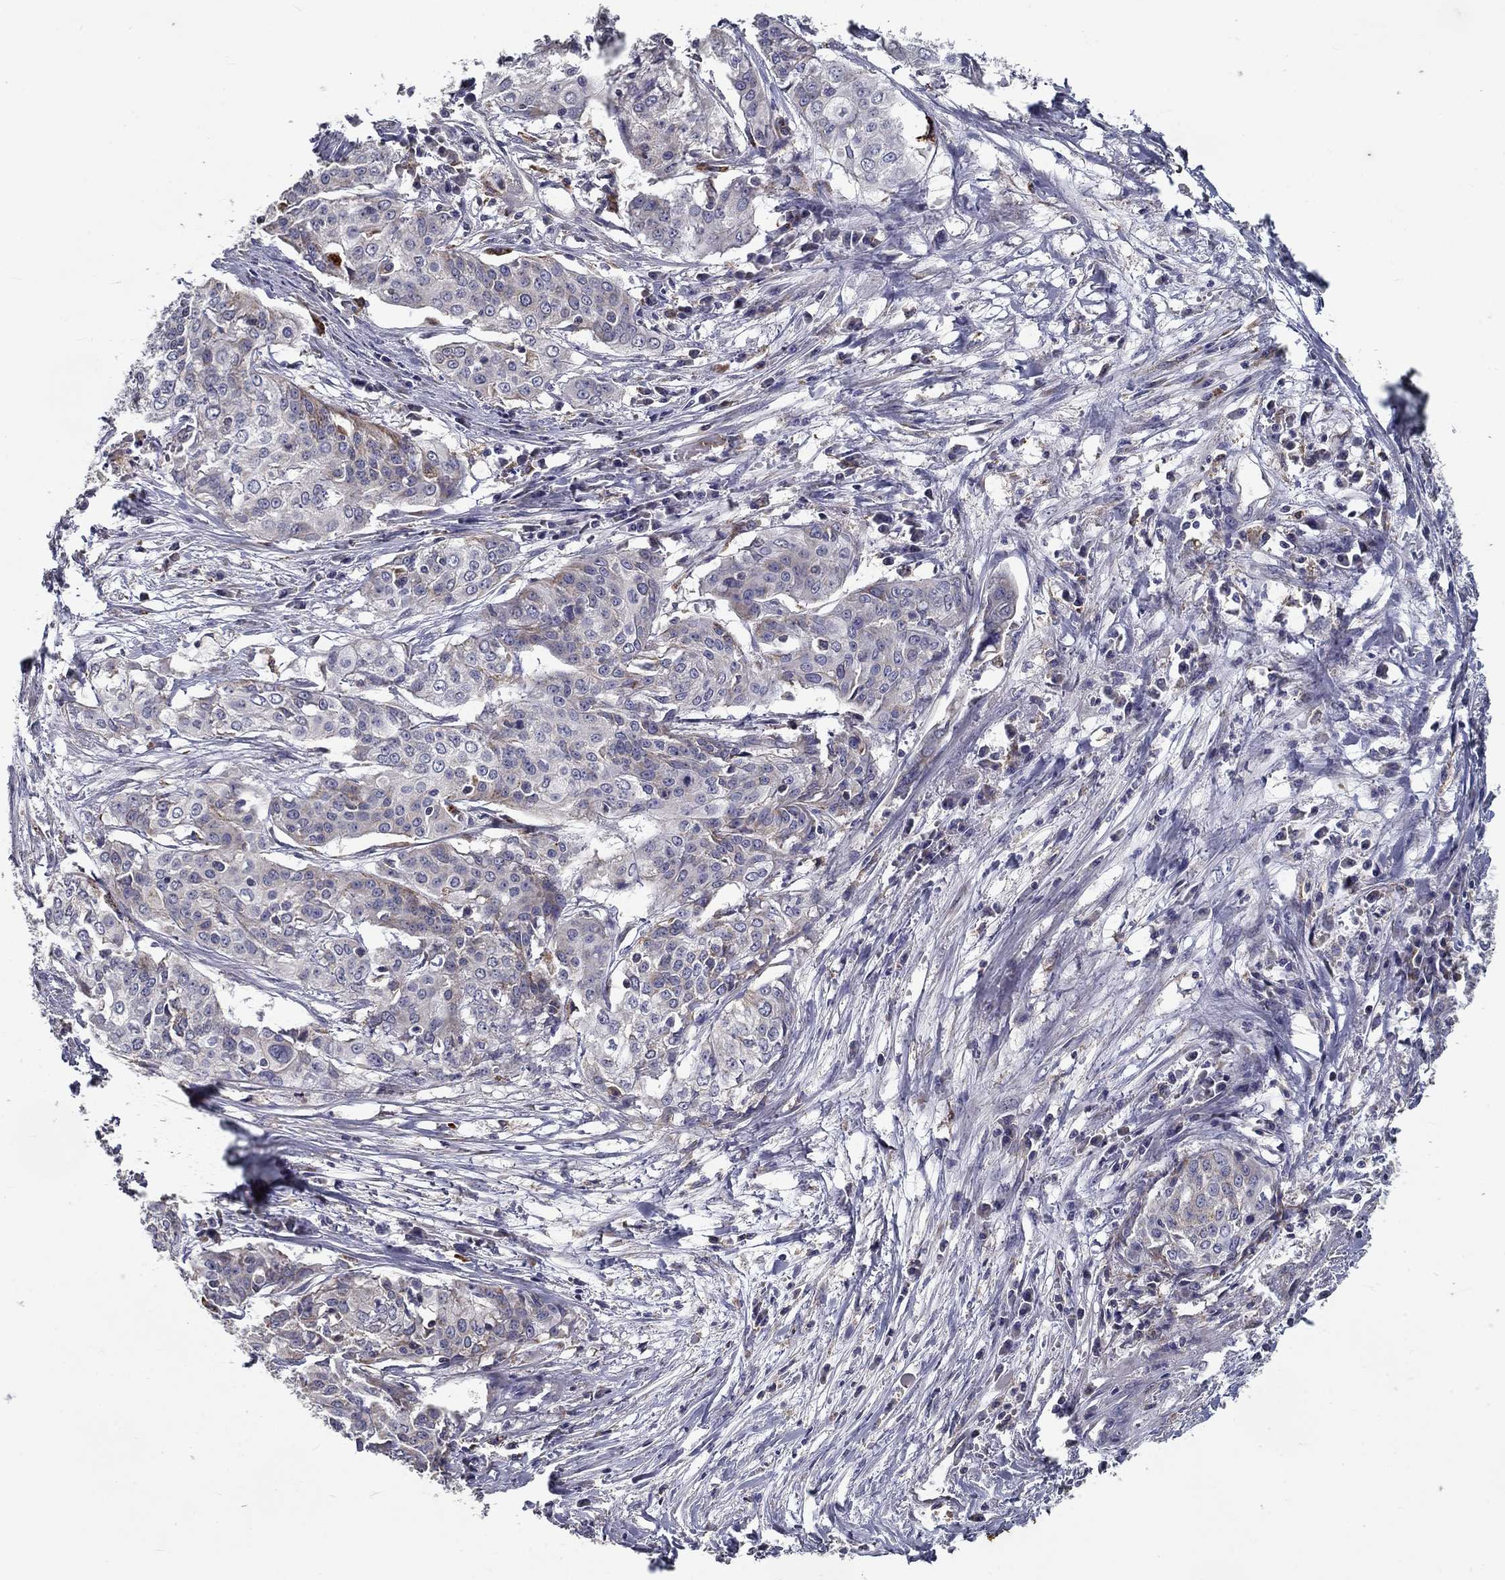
{"staining": {"intensity": "moderate", "quantity": "<25%", "location": "cytoplasmic/membranous"}, "tissue": "cervical cancer", "cell_type": "Tumor cells", "image_type": "cancer", "snomed": [{"axis": "morphology", "description": "Squamous cell carcinoma, NOS"}, {"axis": "topography", "description": "Cervix"}], "caption": "Moderate cytoplasmic/membranous positivity for a protein is identified in approximately <25% of tumor cells of squamous cell carcinoma (cervical) using IHC.", "gene": "ALDH4A1", "patient": {"sex": "female", "age": 39}}